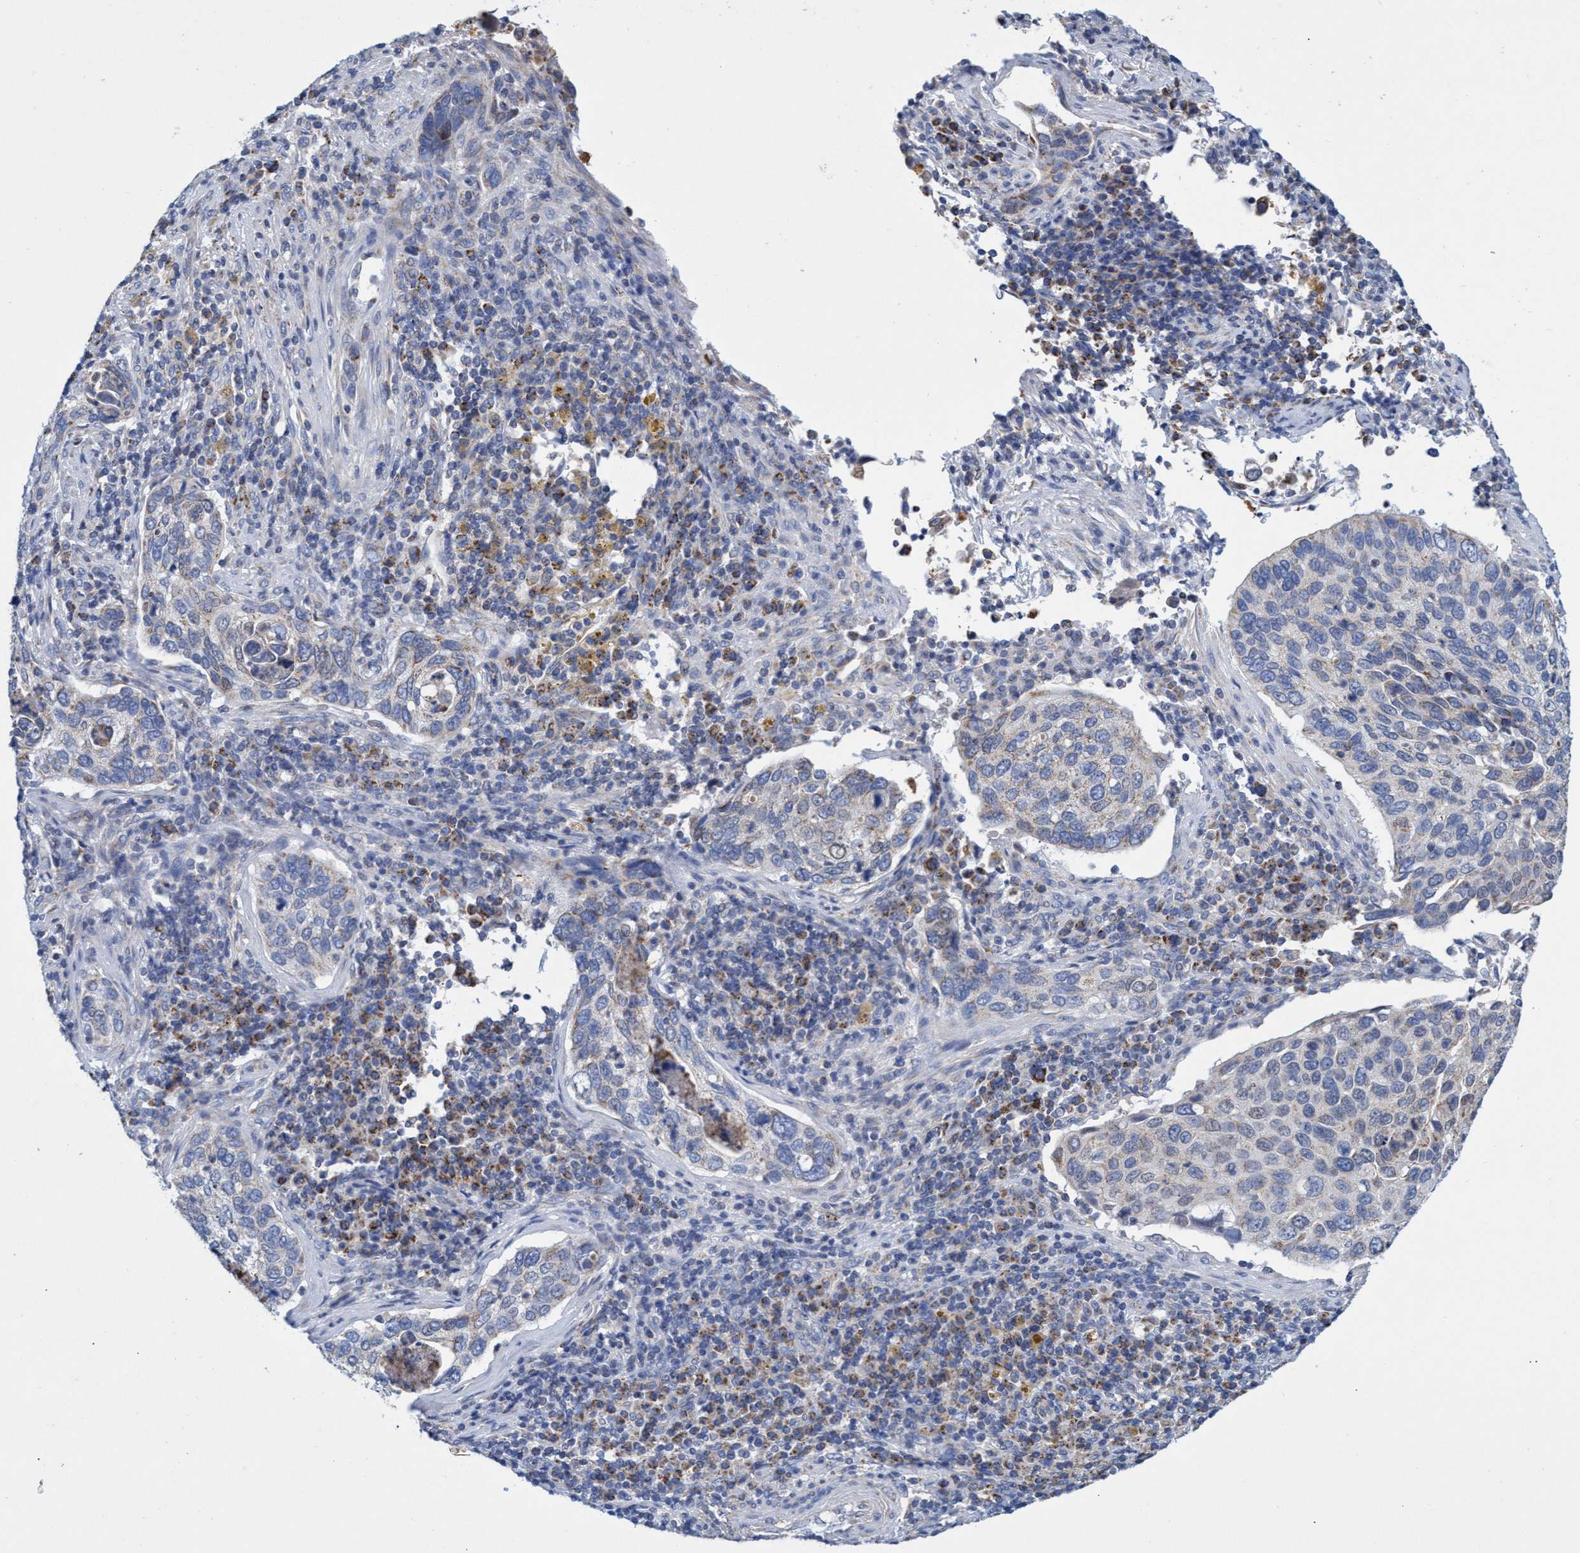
{"staining": {"intensity": "weak", "quantity": "<25%", "location": "cytoplasmic/membranous"}, "tissue": "cervical cancer", "cell_type": "Tumor cells", "image_type": "cancer", "snomed": [{"axis": "morphology", "description": "Squamous cell carcinoma, NOS"}, {"axis": "topography", "description": "Cervix"}], "caption": "This is a image of immunohistochemistry staining of cervical cancer (squamous cell carcinoma), which shows no staining in tumor cells.", "gene": "ZNF750", "patient": {"sex": "female", "age": 53}}